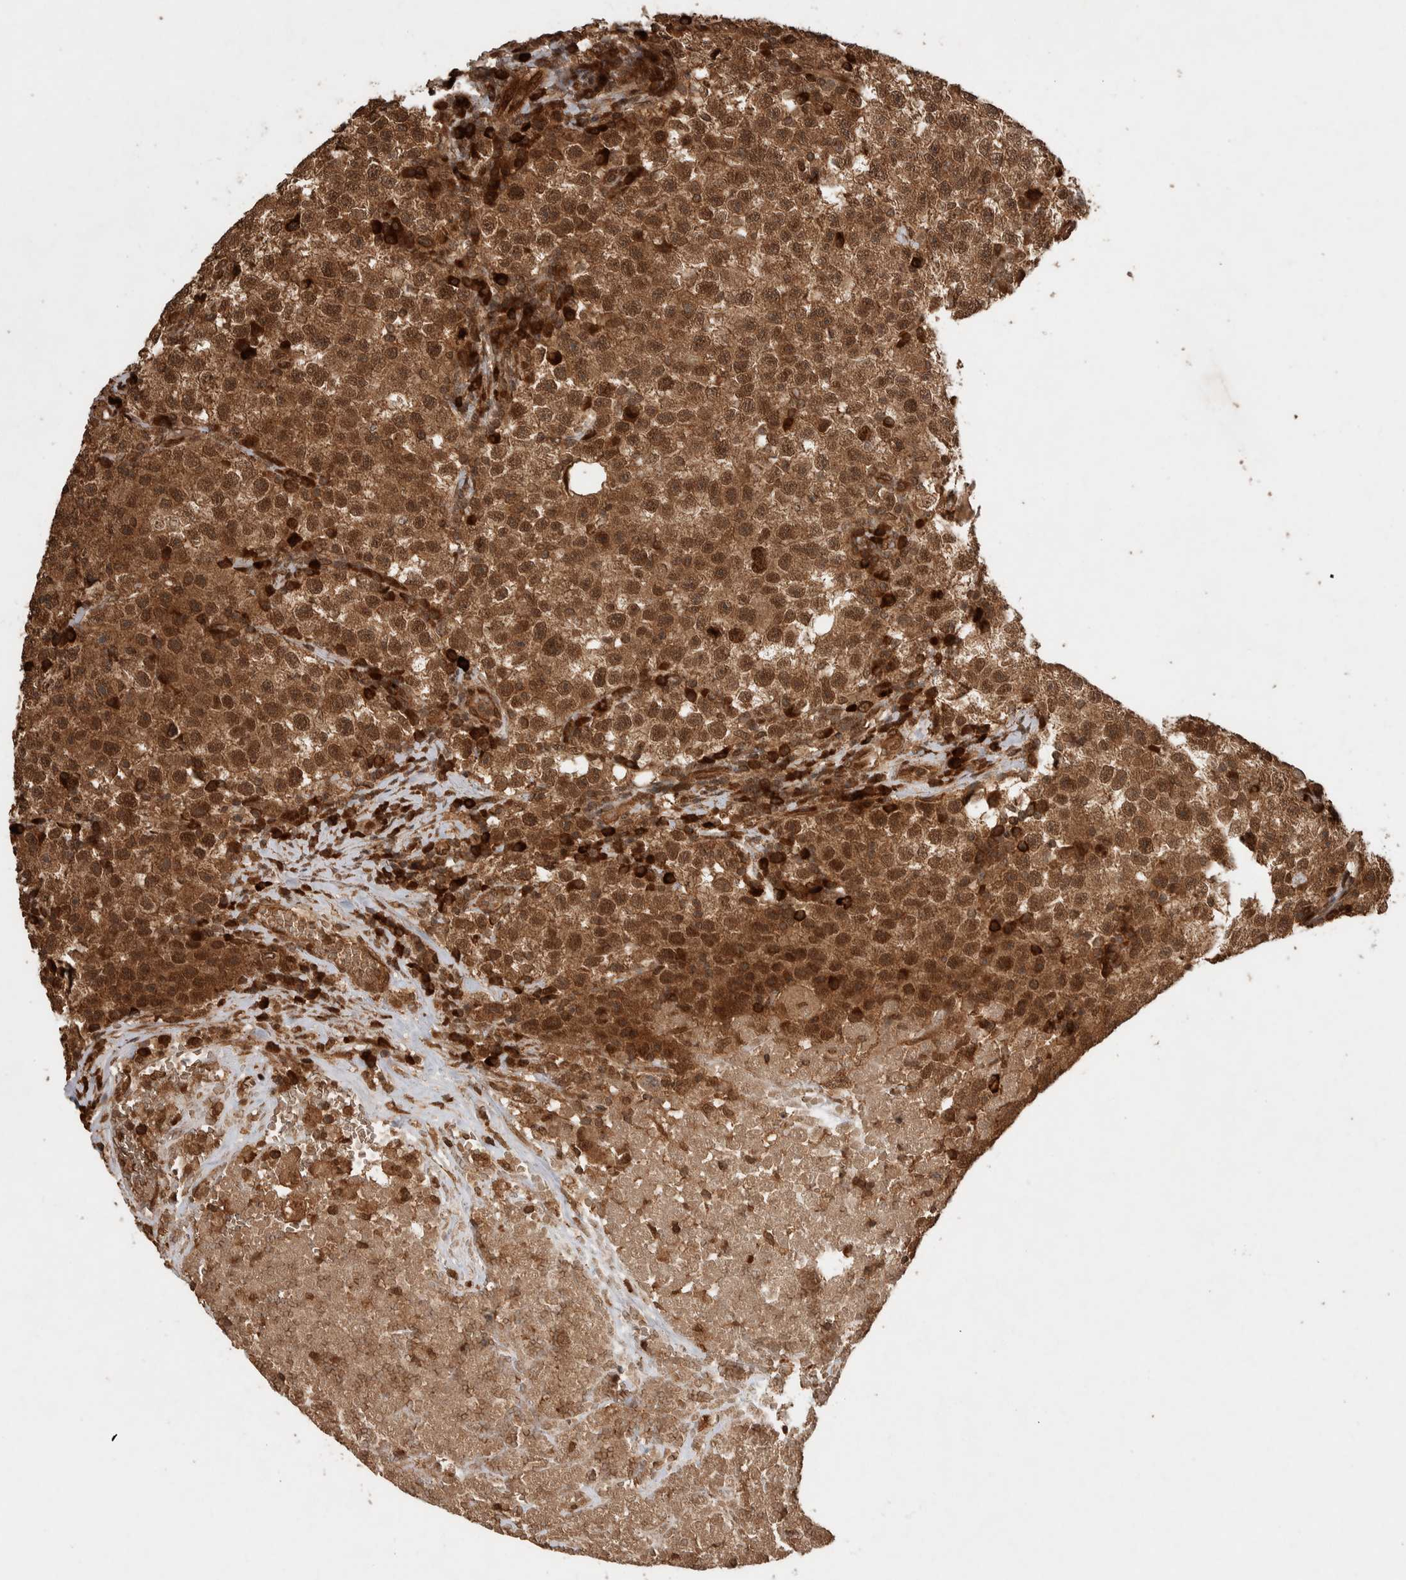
{"staining": {"intensity": "moderate", "quantity": ">75%", "location": "cytoplasmic/membranous,nuclear"}, "tissue": "testis cancer", "cell_type": "Tumor cells", "image_type": "cancer", "snomed": [{"axis": "morphology", "description": "Seminoma, NOS"}, {"axis": "topography", "description": "Testis"}], "caption": "Approximately >75% of tumor cells in testis seminoma display moderate cytoplasmic/membranous and nuclear protein expression as visualized by brown immunohistochemical staining.", "gene": "CNTROB", "patient": {"sex": "male", "age": 22}}